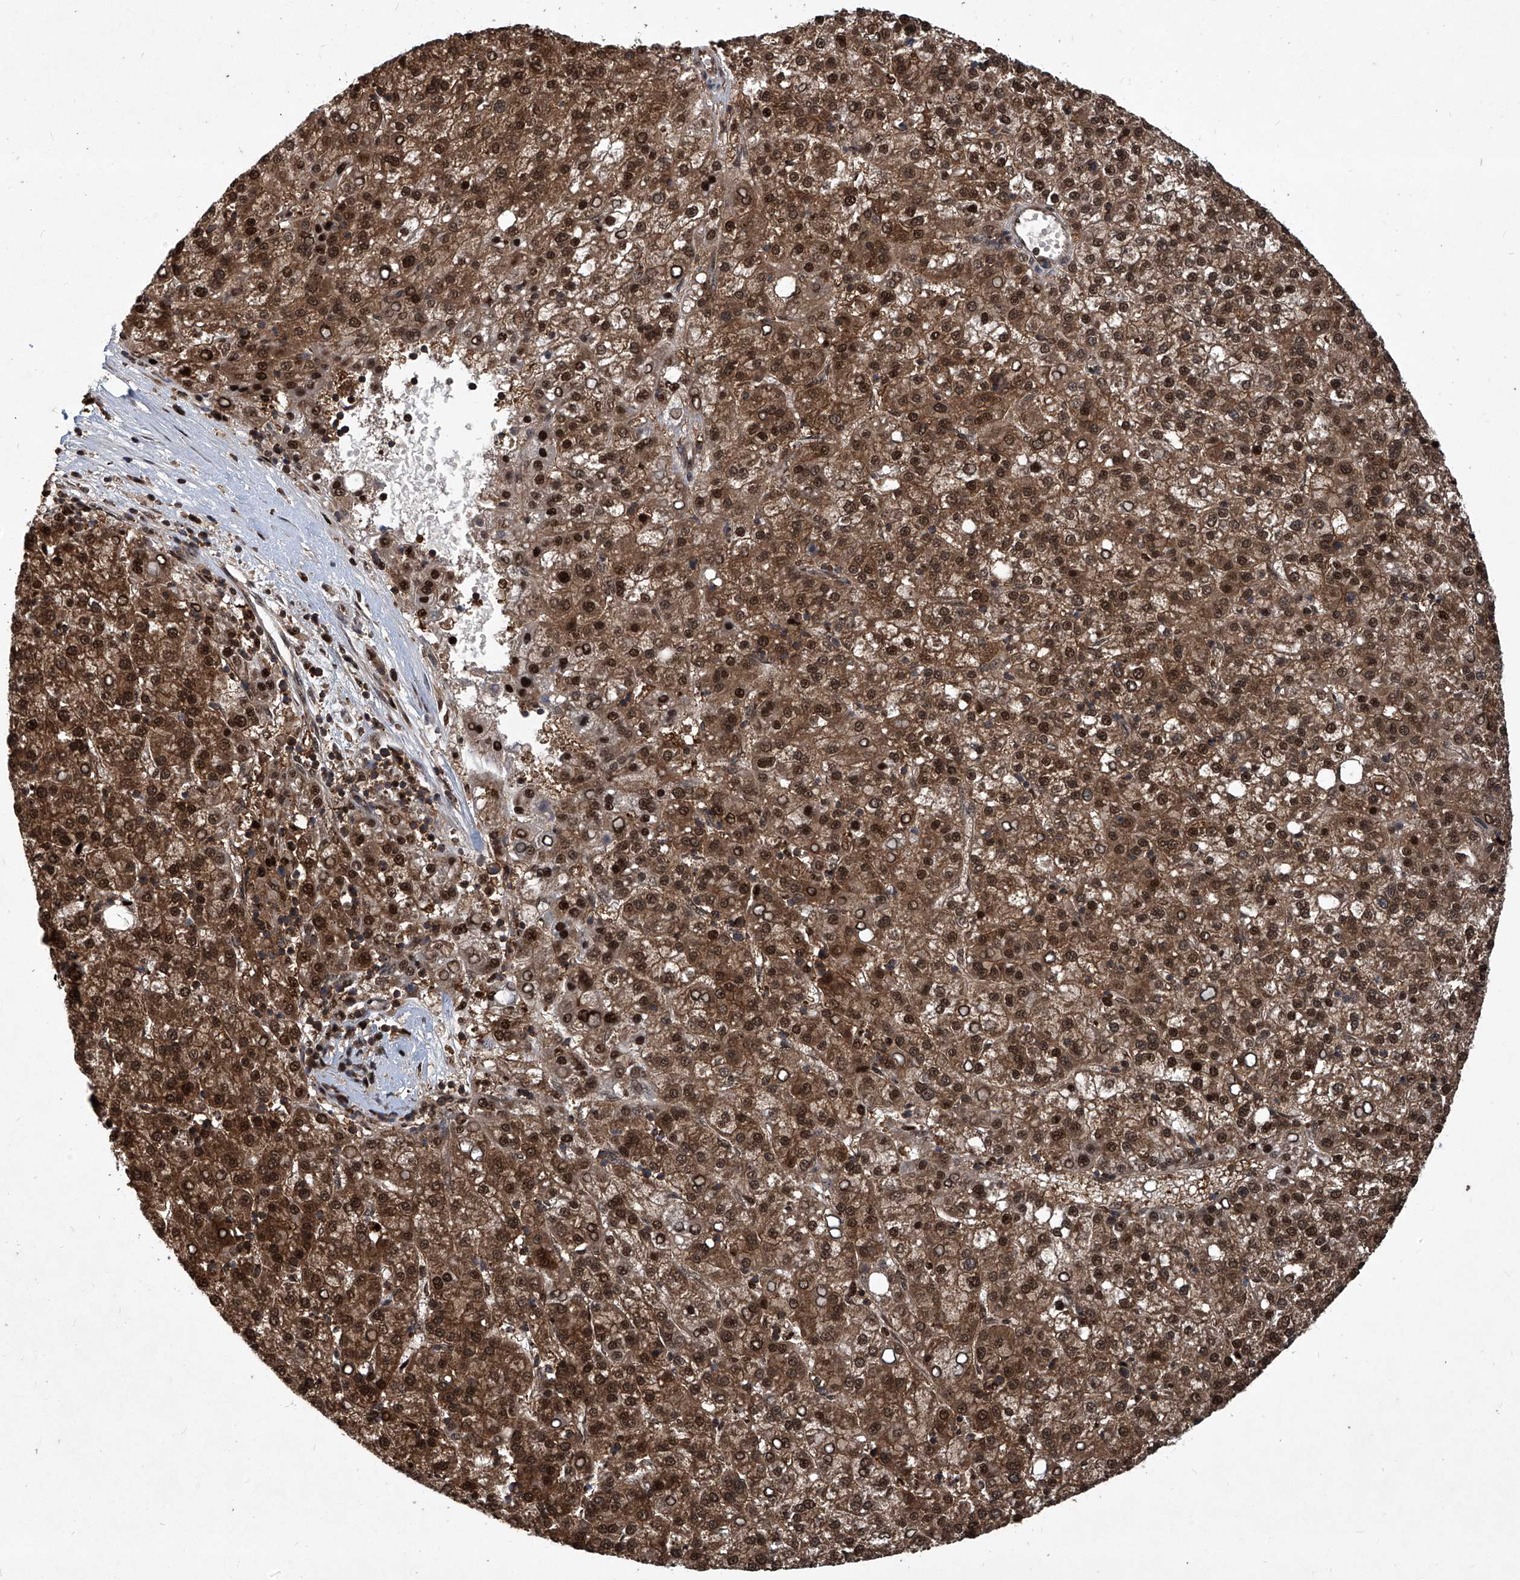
{"staining": {"intensity": "strong", "quantity": ">75%", "location": "cytoplasmic/membranous,nuclear"}, "tissue": "liver cancer", "cell_type": "Tumor cells", "image_type": "cancer", "snomed": [{"axis": "morphology", "description": "Carcinoma, Hepatocellular, NOS"}, {"axis": "topography", "description": "Liver"}], "caption": "There is high levels of strong cytoplasmic/membranous and nuclear expression in tumor cells of liver hepatocellular carcinoma, as demonstrated by immunohistochemical staining (brown color).", "gene": "PSMB1", "patient": {"sex": "female", "age": 58}}